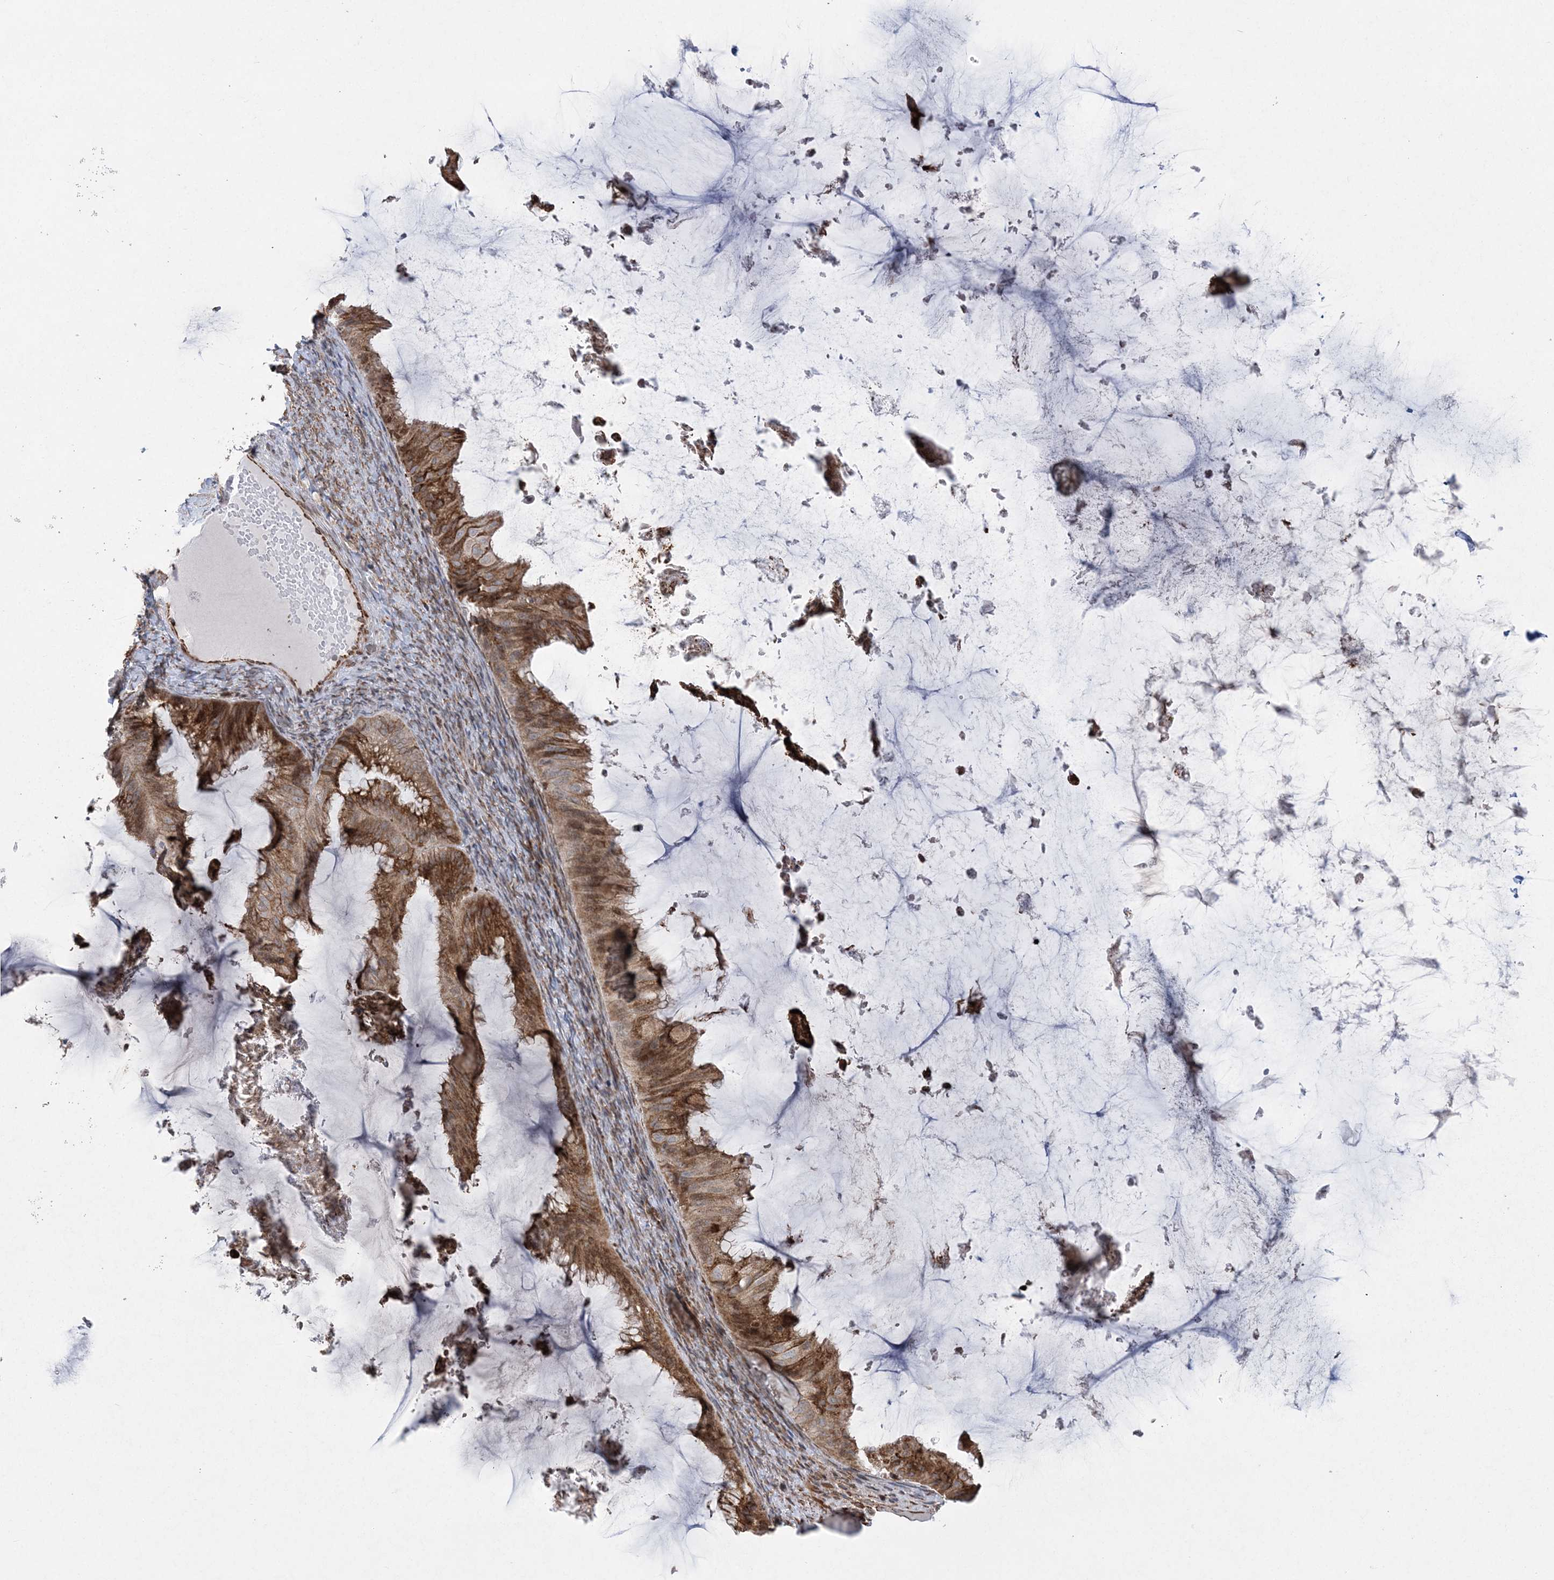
{"staining": {"intensity": "moderate", "quantity": ">75%", "location": "cytoplasmic/membranous,nuclear"}, "tissue": "ovarian cancer", "cell_type": "Tumor cells", "image_type": "cancer", "snomed": [{"axis": "morphology", "description": "Cystadenocarcinoma, mucinous, NOS"}, {"axis": "topography", "description": "Ovary"}], "caption": "Protein expression analysis of ovarian mucinous cystadenocarcinoma demonstrates moderate cytoplasmic/membranous and nuclear staining in approximately >75% of tumor cells. (brown staining indicates protein expression, while blue staining denotes nuclei).", "gene": "EFCAB12", "patient": {"sex": "female", "age": 61}}